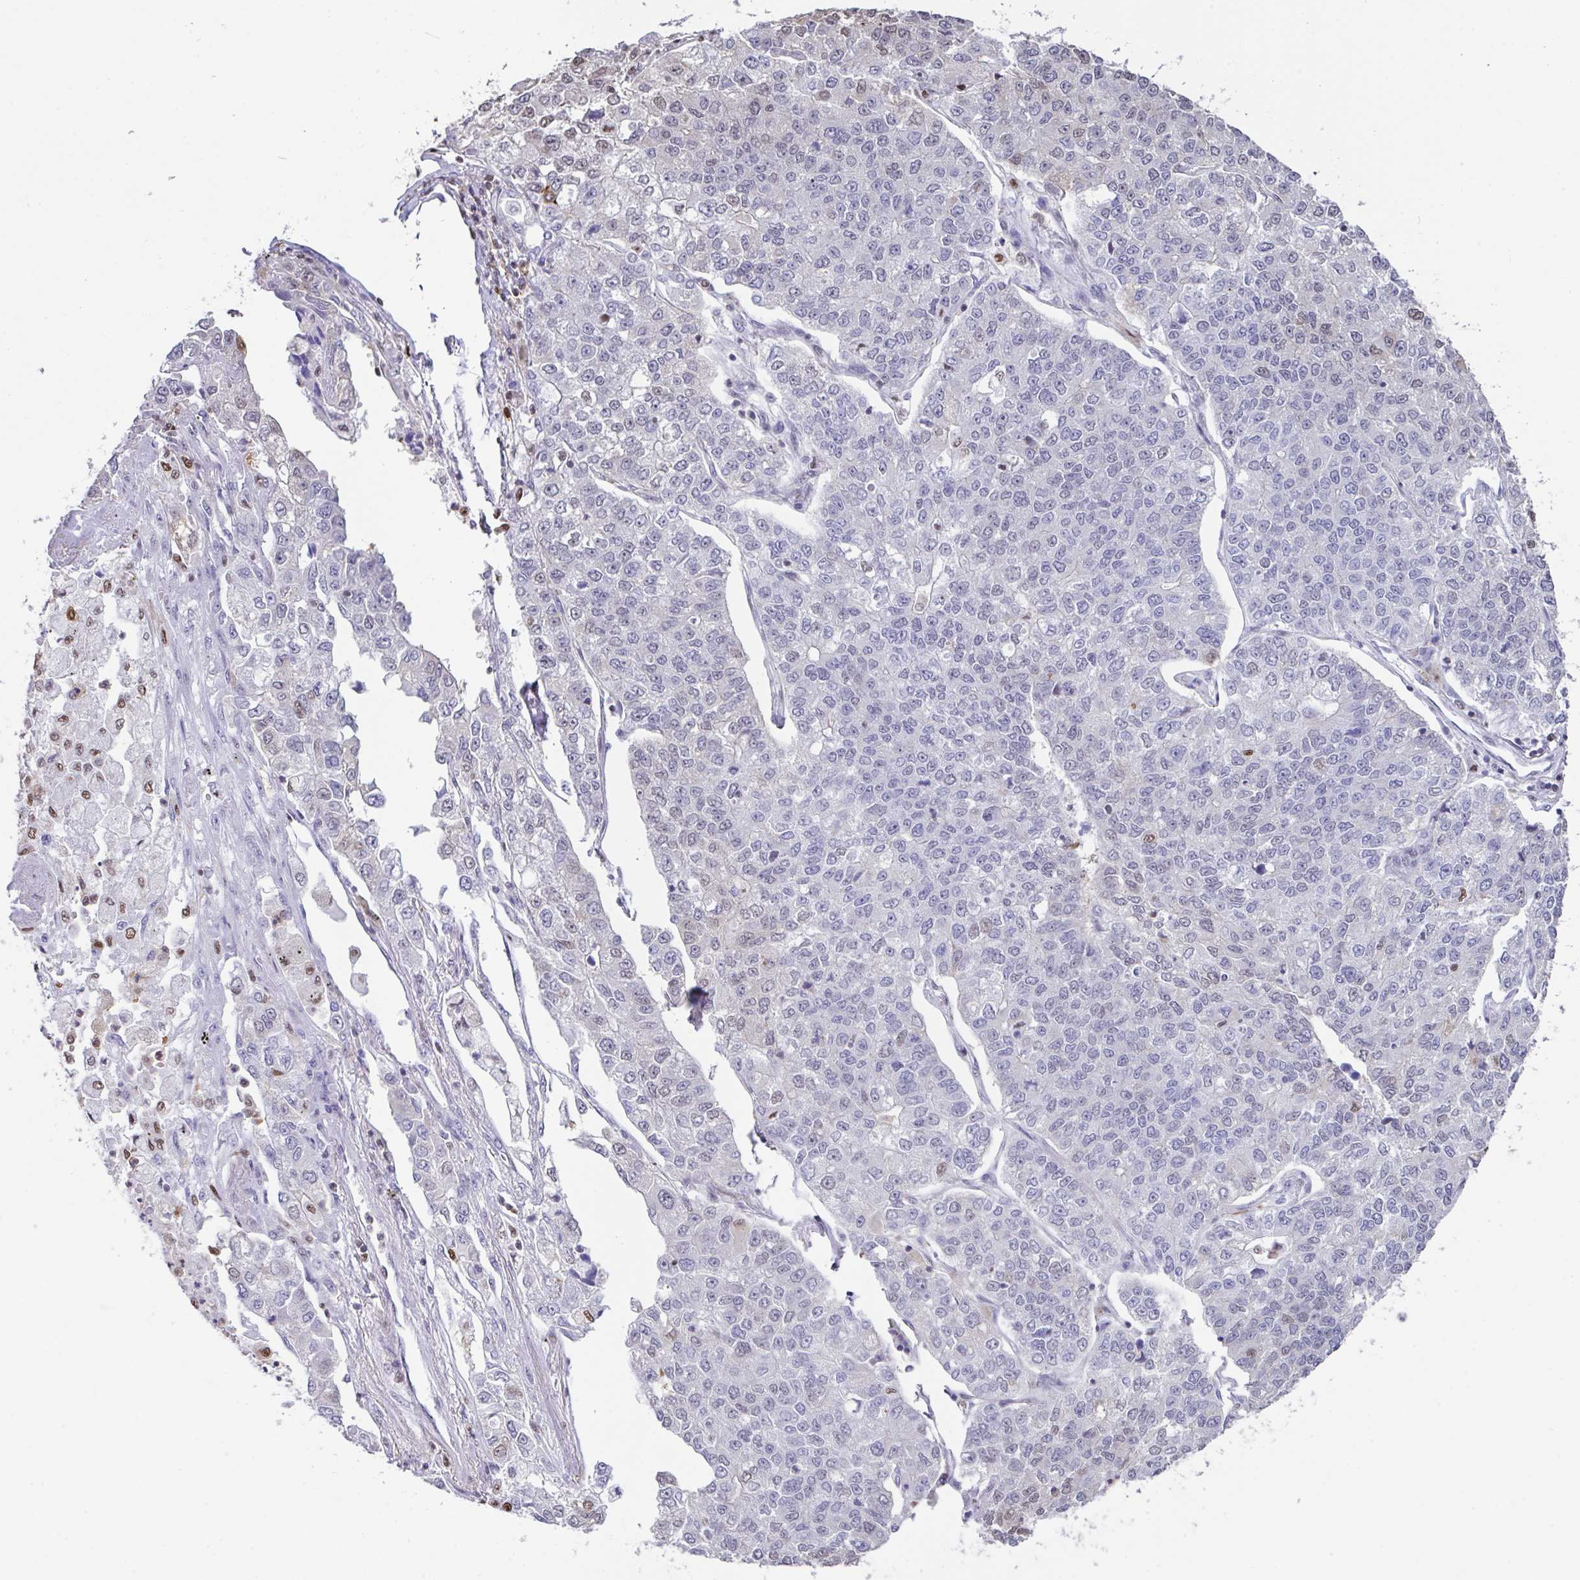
{"staining": {"intensity": "negative", "quantity": "none", "location": "none"}, "tissue": "lung cancer", "cell_type": "Tumor cells", "image_type": "cancer", "snomed": [{"axis": "morphology", "description": "Adenocarcinoma, NOS"}, {"axis": "topography", "description": "Lung"}], "caption": "Immunohistochemistry (IHC) histopathology image of neoplastic tissue: human lung adenocarcinoma stained with DAB (3,3'-diaminobenzidine) reveals no significant protein expression in tumor cells.", "gene": "BTBD10", "patient": {"sex": "male", "age": 49}}